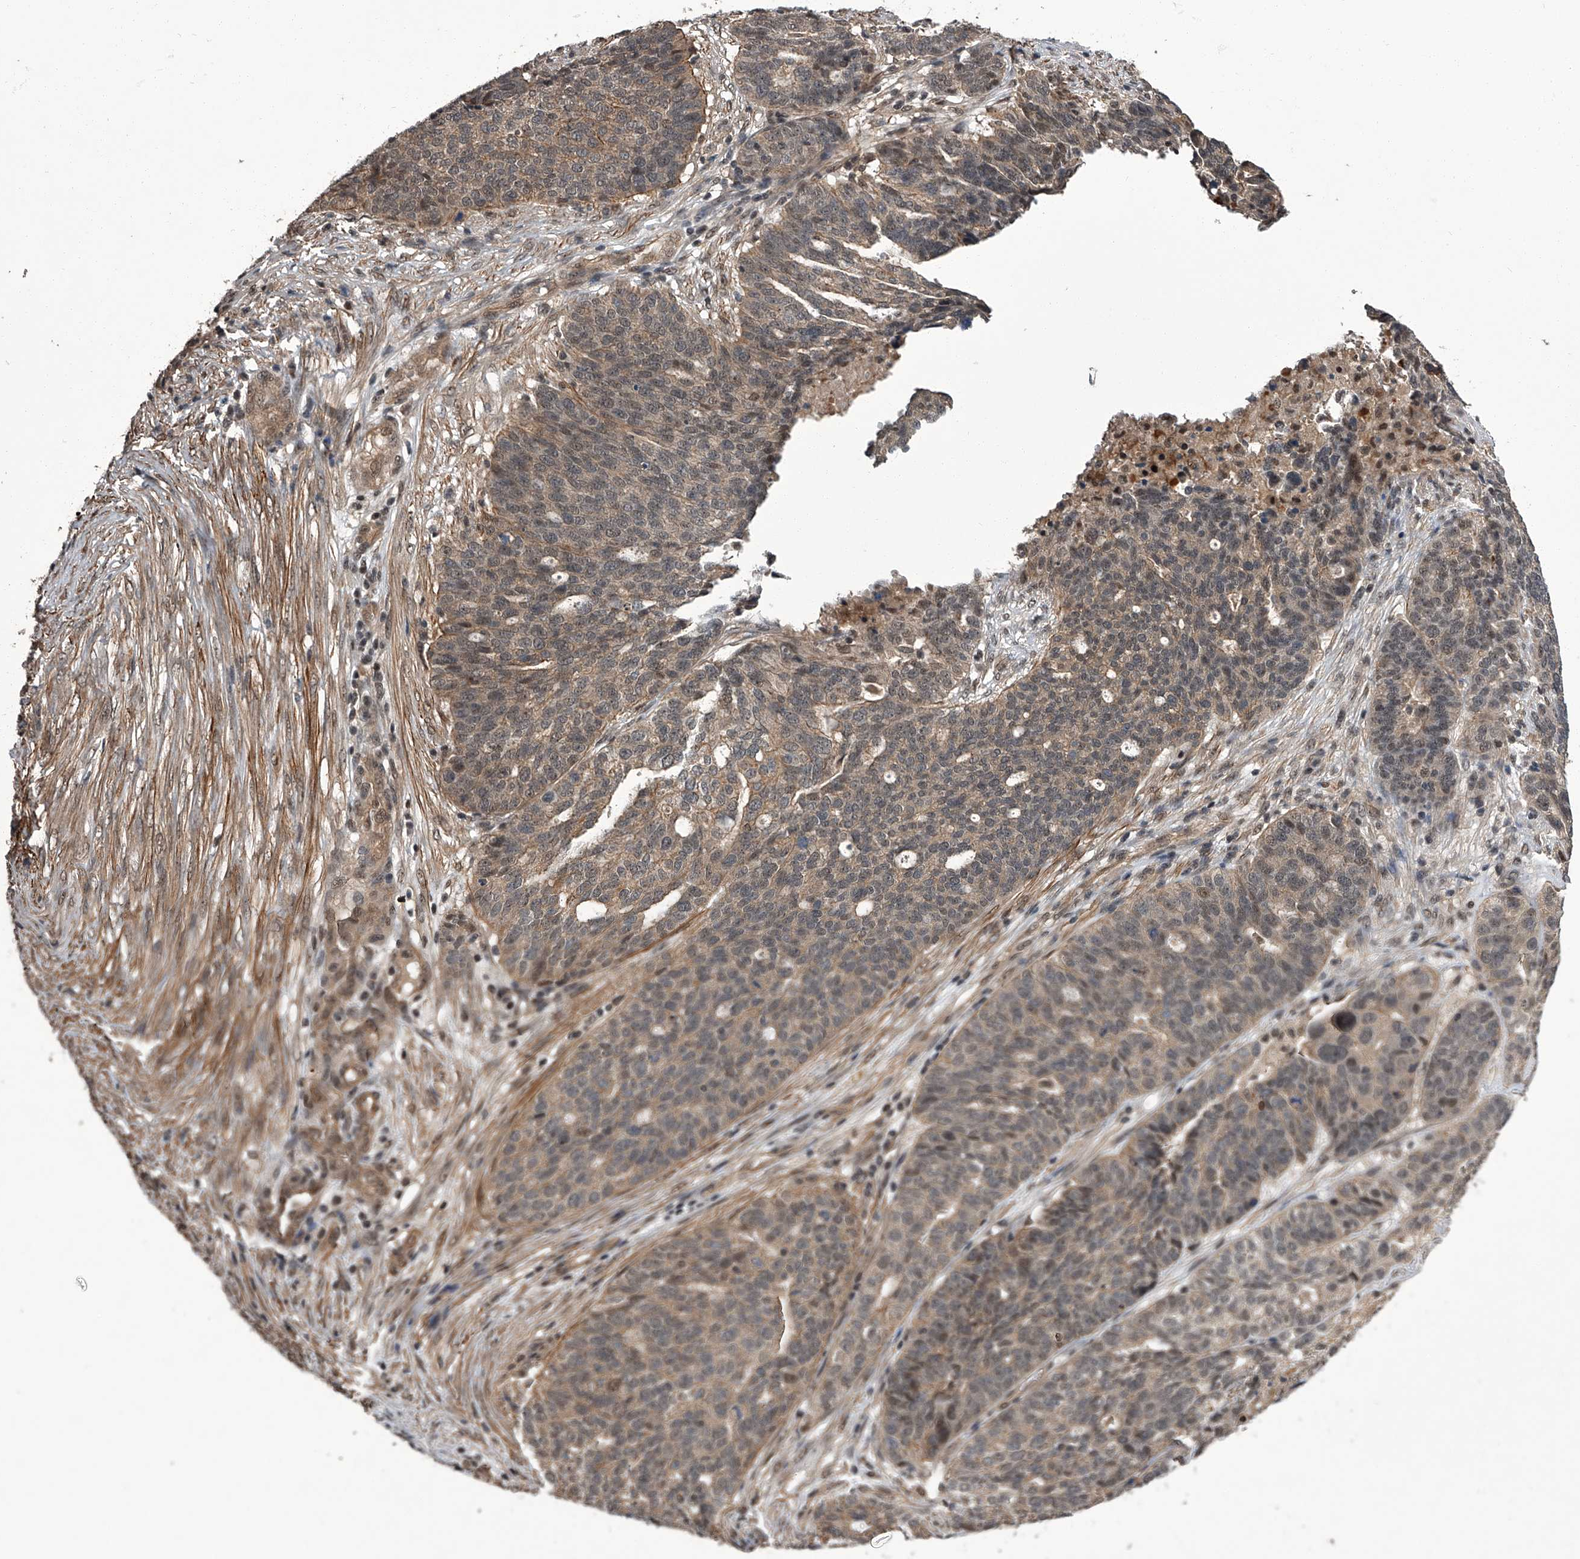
{"staining": {"intensity": "weak", "quantity": ">75%", "location": "cytoplasmic/membranous"}, "tissue": "ovarian cancer", "cell_type": "Tumor cells", "image_type": "cancer", "snomed": [{"axis": "morphology", "description": "Cystadenocarcinoma, serous, NOS"}, {"axis": "topography", "description": "Ovary"}], "caption": "Human ovarian cancer (serous cystadenocarcinoma) stained for a protein (brown) exhibits weak cytoplasmic/membranous positive positivity in approximately >75% of tumor cells.", "gene": "SLC12A8", "patient": {"sex": "female", "age": 59}}